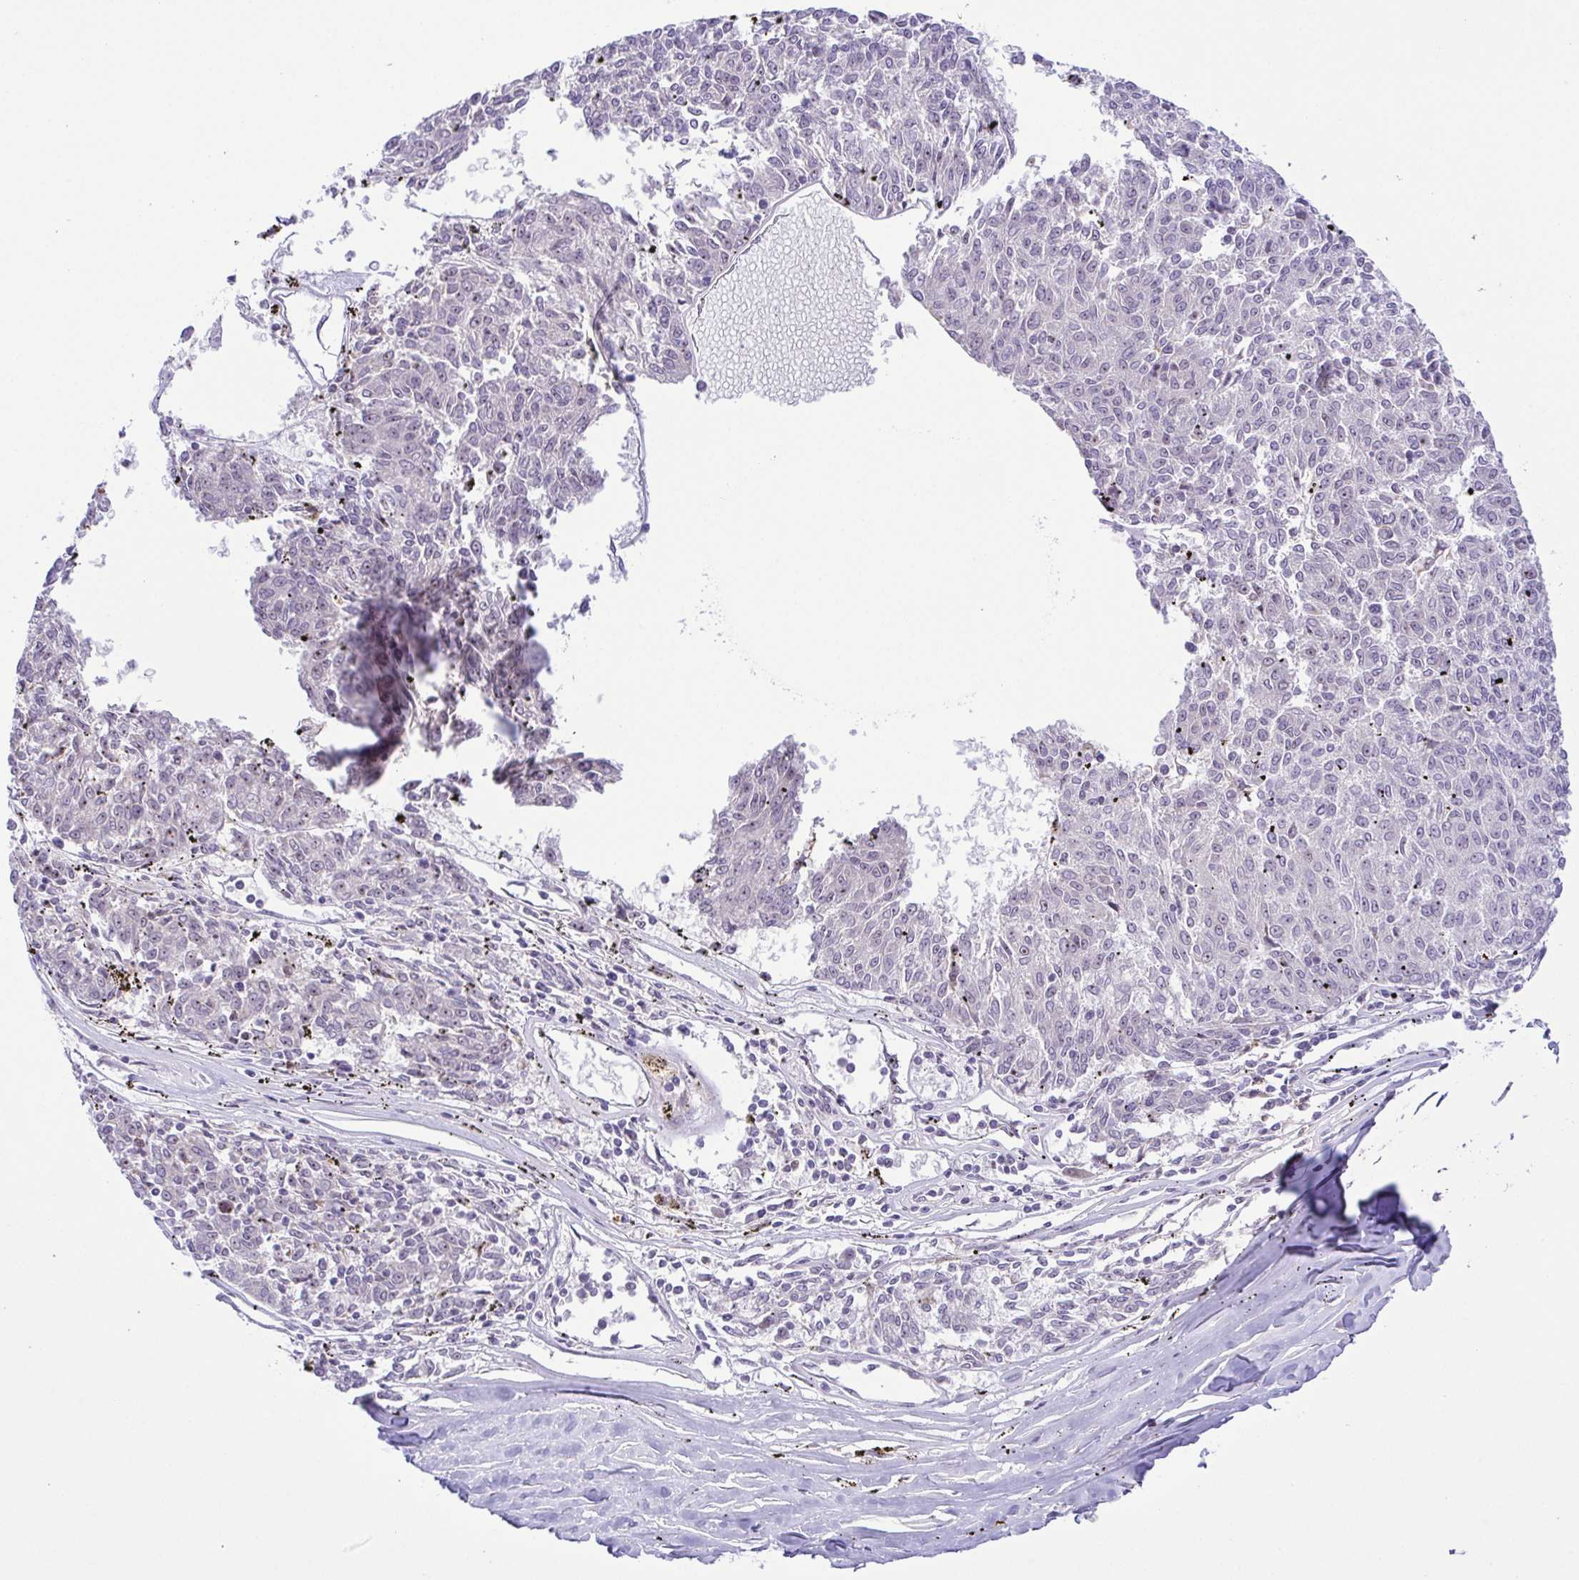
{"staining": {"intensity": "weak", "quantity": "<25%", "location": "nuclear"}, "tissue": "melanoma", "cell_type": "Tumor cells", "image_type": "cancer", "snomed": [{"axis": "morphology", "description": "Malignant melanoma, NOS"}, {"axis": "topography", "description": "Skin"}], "caption": "Tumor cells are negative for protein expression in human malignant melanoma. (Stains: DAB IHC with hematoxylin counter stain, Microscopy: brightfield microscopy at high magnification).", "gene": "RSL24D1", "patient": {"sex": "female", "age": 72}}